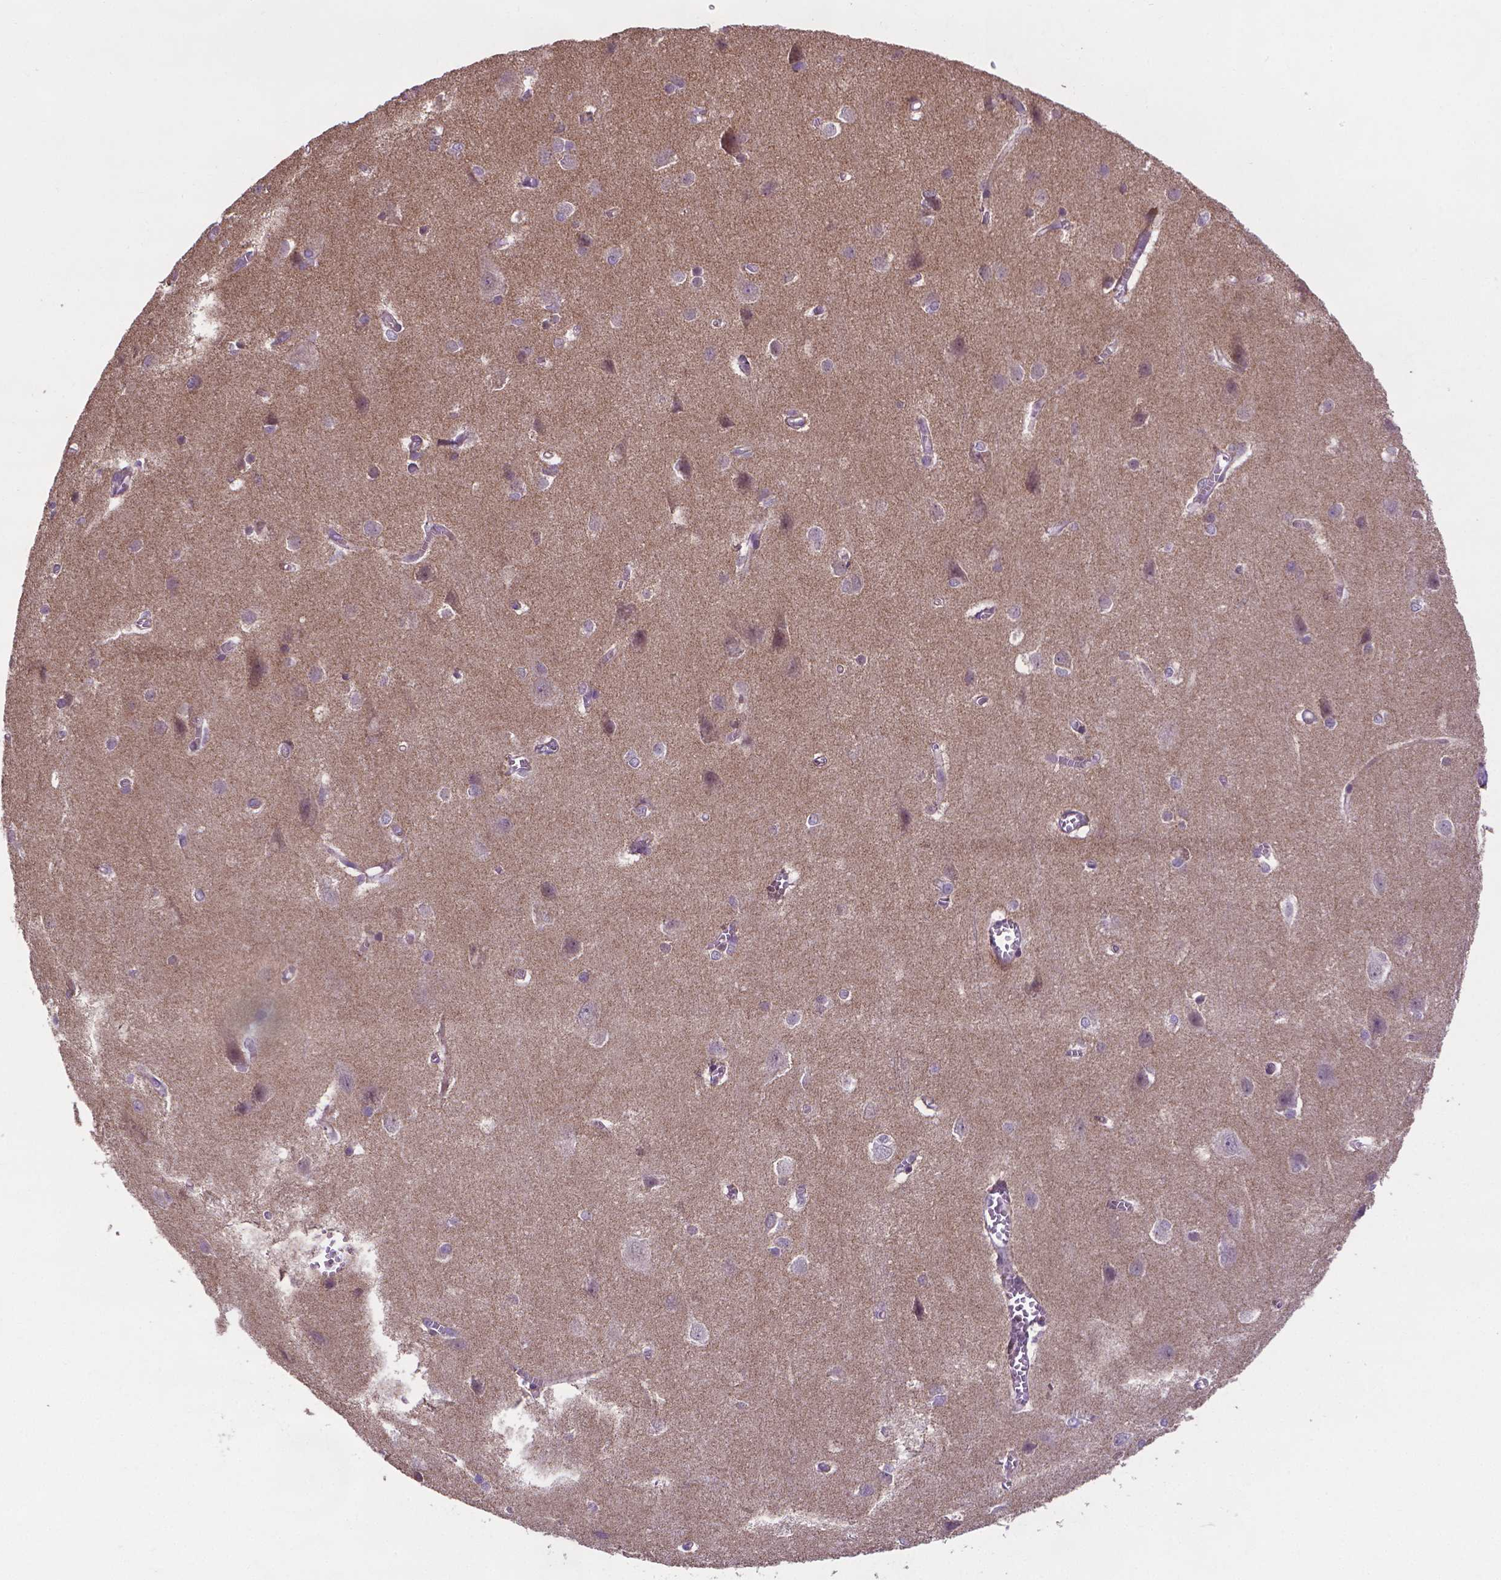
{"staining": {"intensity": "negative", "quantity": "none", "location": "none"}, "tissue": "cerebral cortex", "cell_type": "Endothelial cells", "image_type": "normal", "snomed": [{"axis": "morphology", "description": "Normal tissue, NOS"}, {"axis": "topography", "description": "Cerebral cortex"}], "caption": "An image of cerebral cortex stained for a protein demonstrates no brown staining in endothelial cells. (DAB (3,3'-diaminobenzidine) immunohistochemistry (IHC) visualized using brightfield microscopy, high magnification).", "gene": "GPR63", "patient": {"sex": "male", "age": 37}}